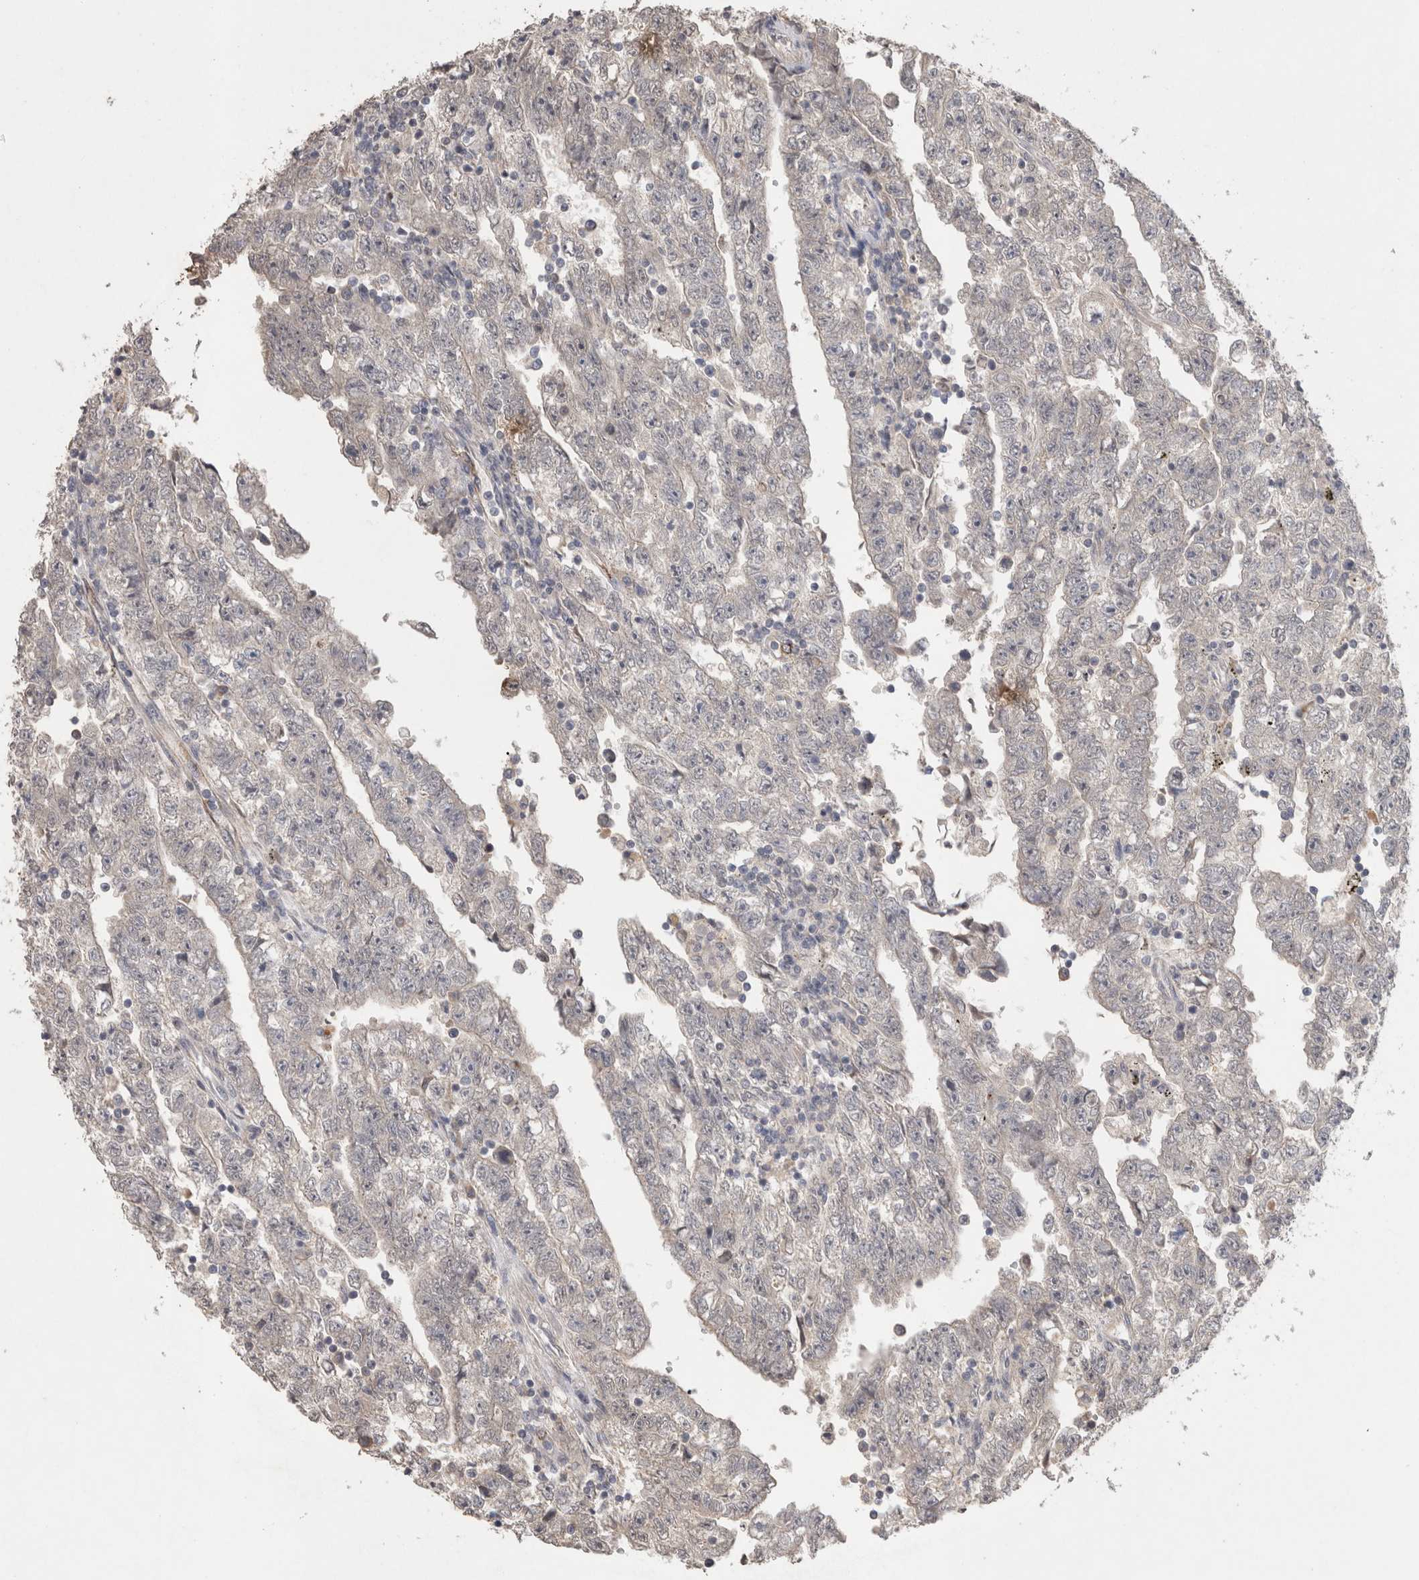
{"staining": {"intensity": "negative", "quantity": "none", "location": "none"}, "tissue": "testis cancer", "cell_type": "Tumor cells", "image_type": "cancer", "snomed": [{"axis": "morphology", "description": "Carcinoma, Embryonal, NOS"}, {"axis": "topography", "description": "Testis"}], "caption": "A histopathology image of testis embryonal carcinoma stained for a protein reveals no brown staining in tumor cells. (Brightfield microscopy of DAB IHC at high magnification).", "gene": "CDH13", "patient": {"sex": "male", "age": 25}}